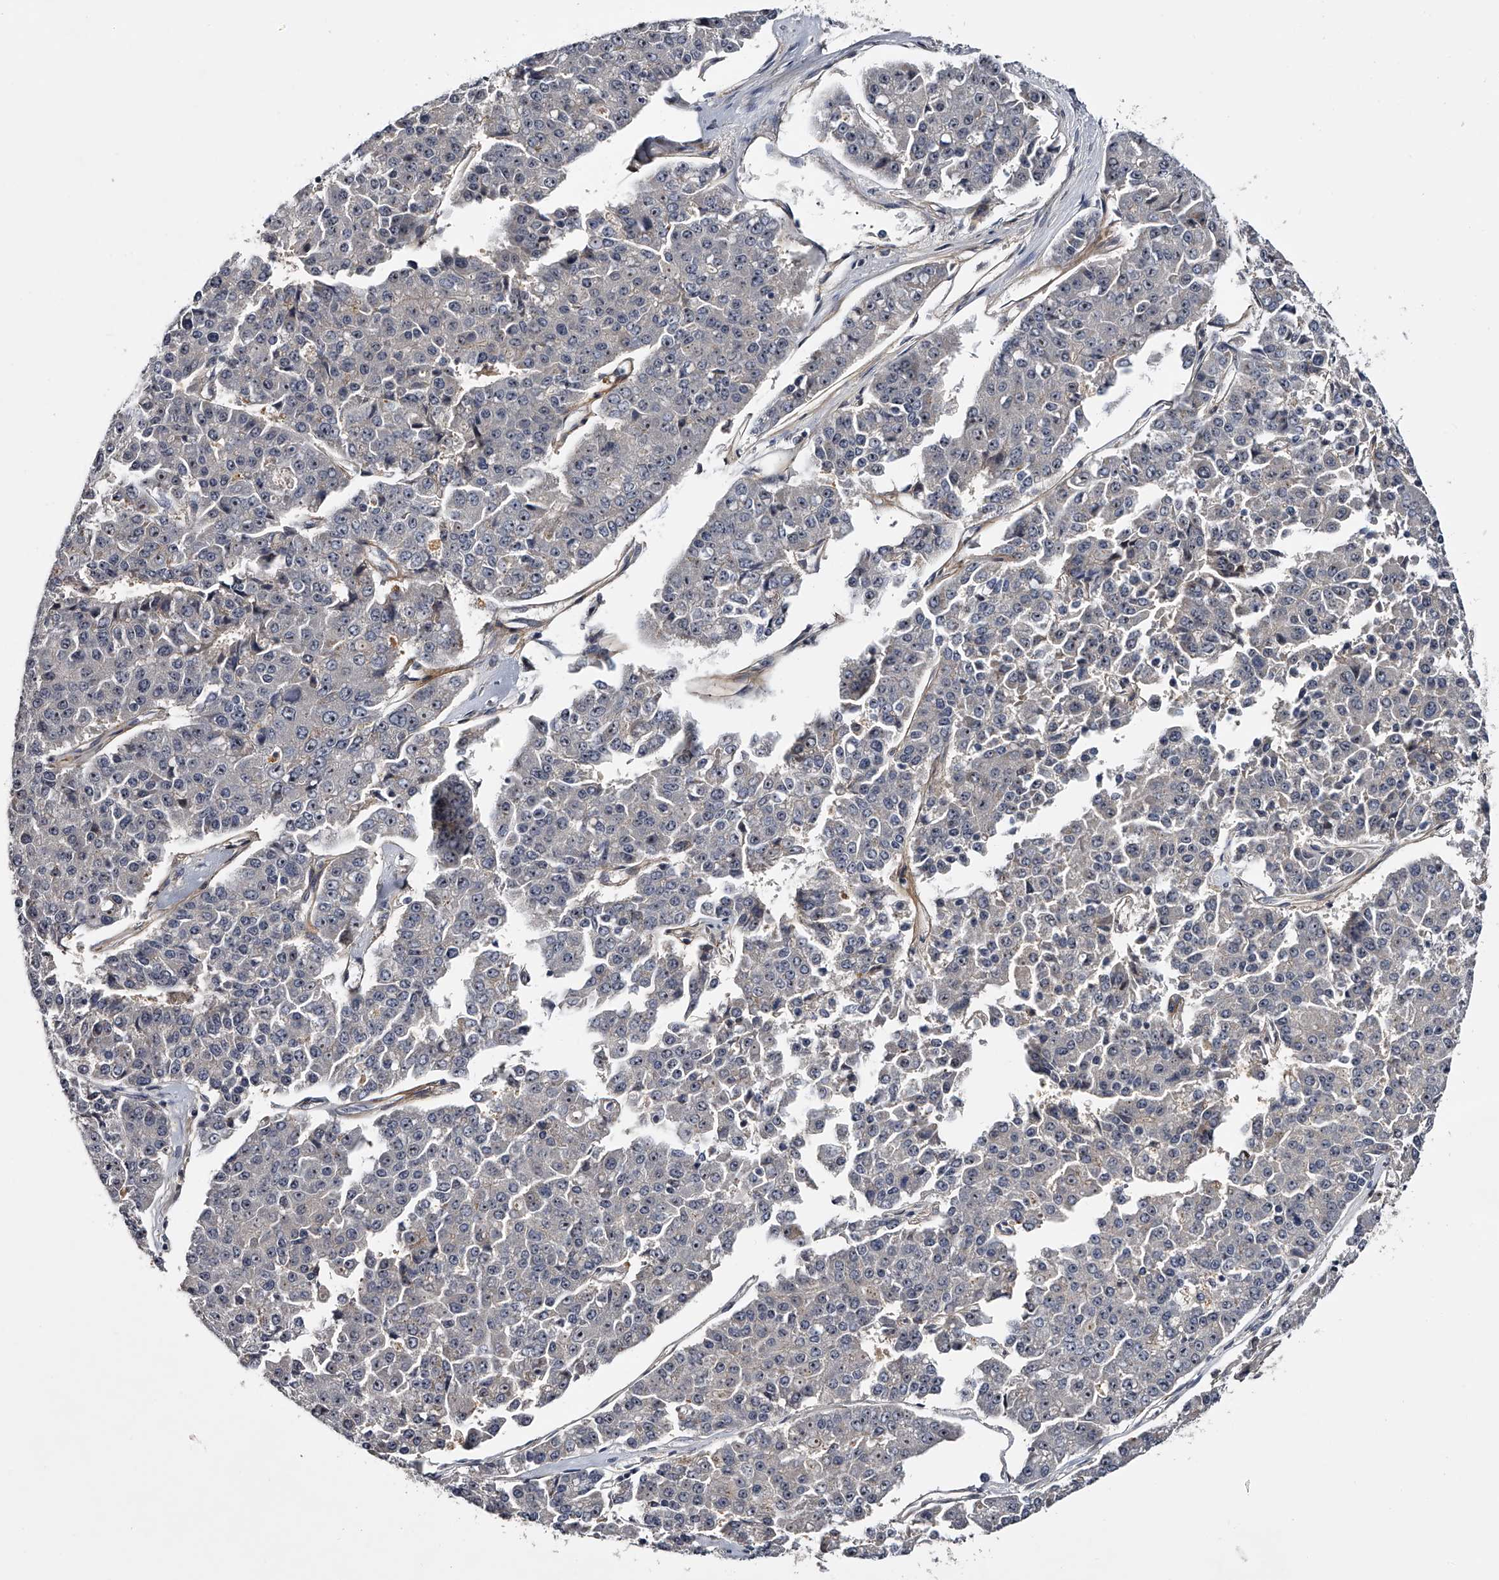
{"staining": {"intensity": "weak", "quantity": "25%-75%", "location": "nuclear"}, "tissue": "pancreatic cancer", "cell_type": "Tumor cells", "image_type": "cancer", "snomed": [{"axis": "morphology", "description": "Adenocarcinoma, NOS"}, {"axis": "topography", "description": "Pancreas"}], "caption": "A histopathology image of human pancreatic cancer (adenocarcinoma) stained for a protein shows weak nuclear brown staining in tumor cells.", "gene": "MDN1", "patient": {"sex": "male", "age": 50}}